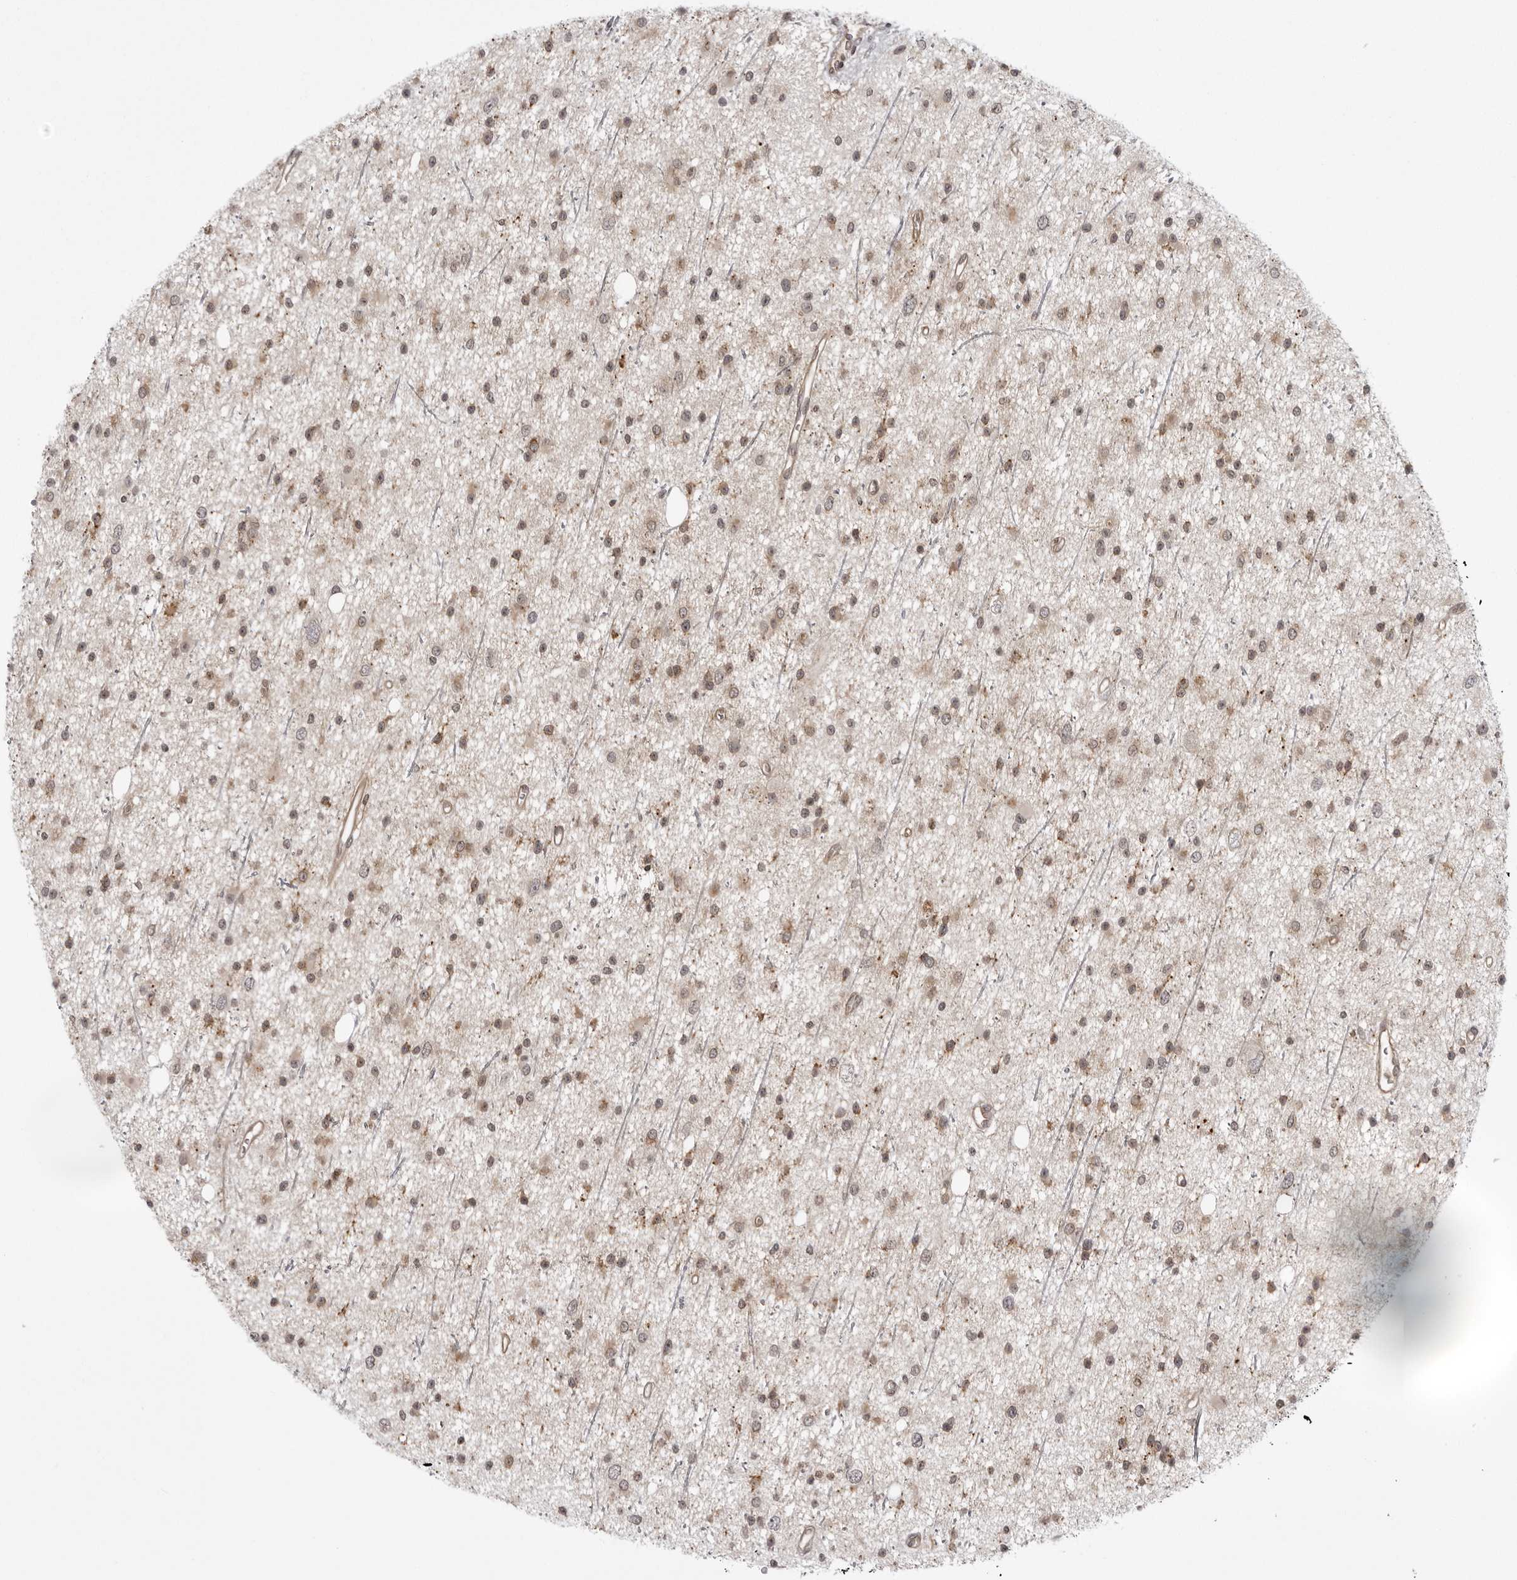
{"staining": {"intensity": "weak", "quantity": "25%-75%", "location": "cytoplasmic/membranous,nuclear"}, "tissue": "glioma", "cell_type": "Tumor cells", "image_type": "cancer", "snomed": [{"axis": "morphology", "description": "Glioma, malignant, Low grade"}, {"axis": "topography", "description": "Cerebral cortex"}], "caption": "Immunohistochemistry (IHC) micrograph of glioma stained for a protein (brown), which displays low levels of weak cytoplasmic/membranous and nuclear staining in approximately 25%-75% of tumor cells.", "gene": "USP43", "patient": {"sex": "female", "age": 39}}